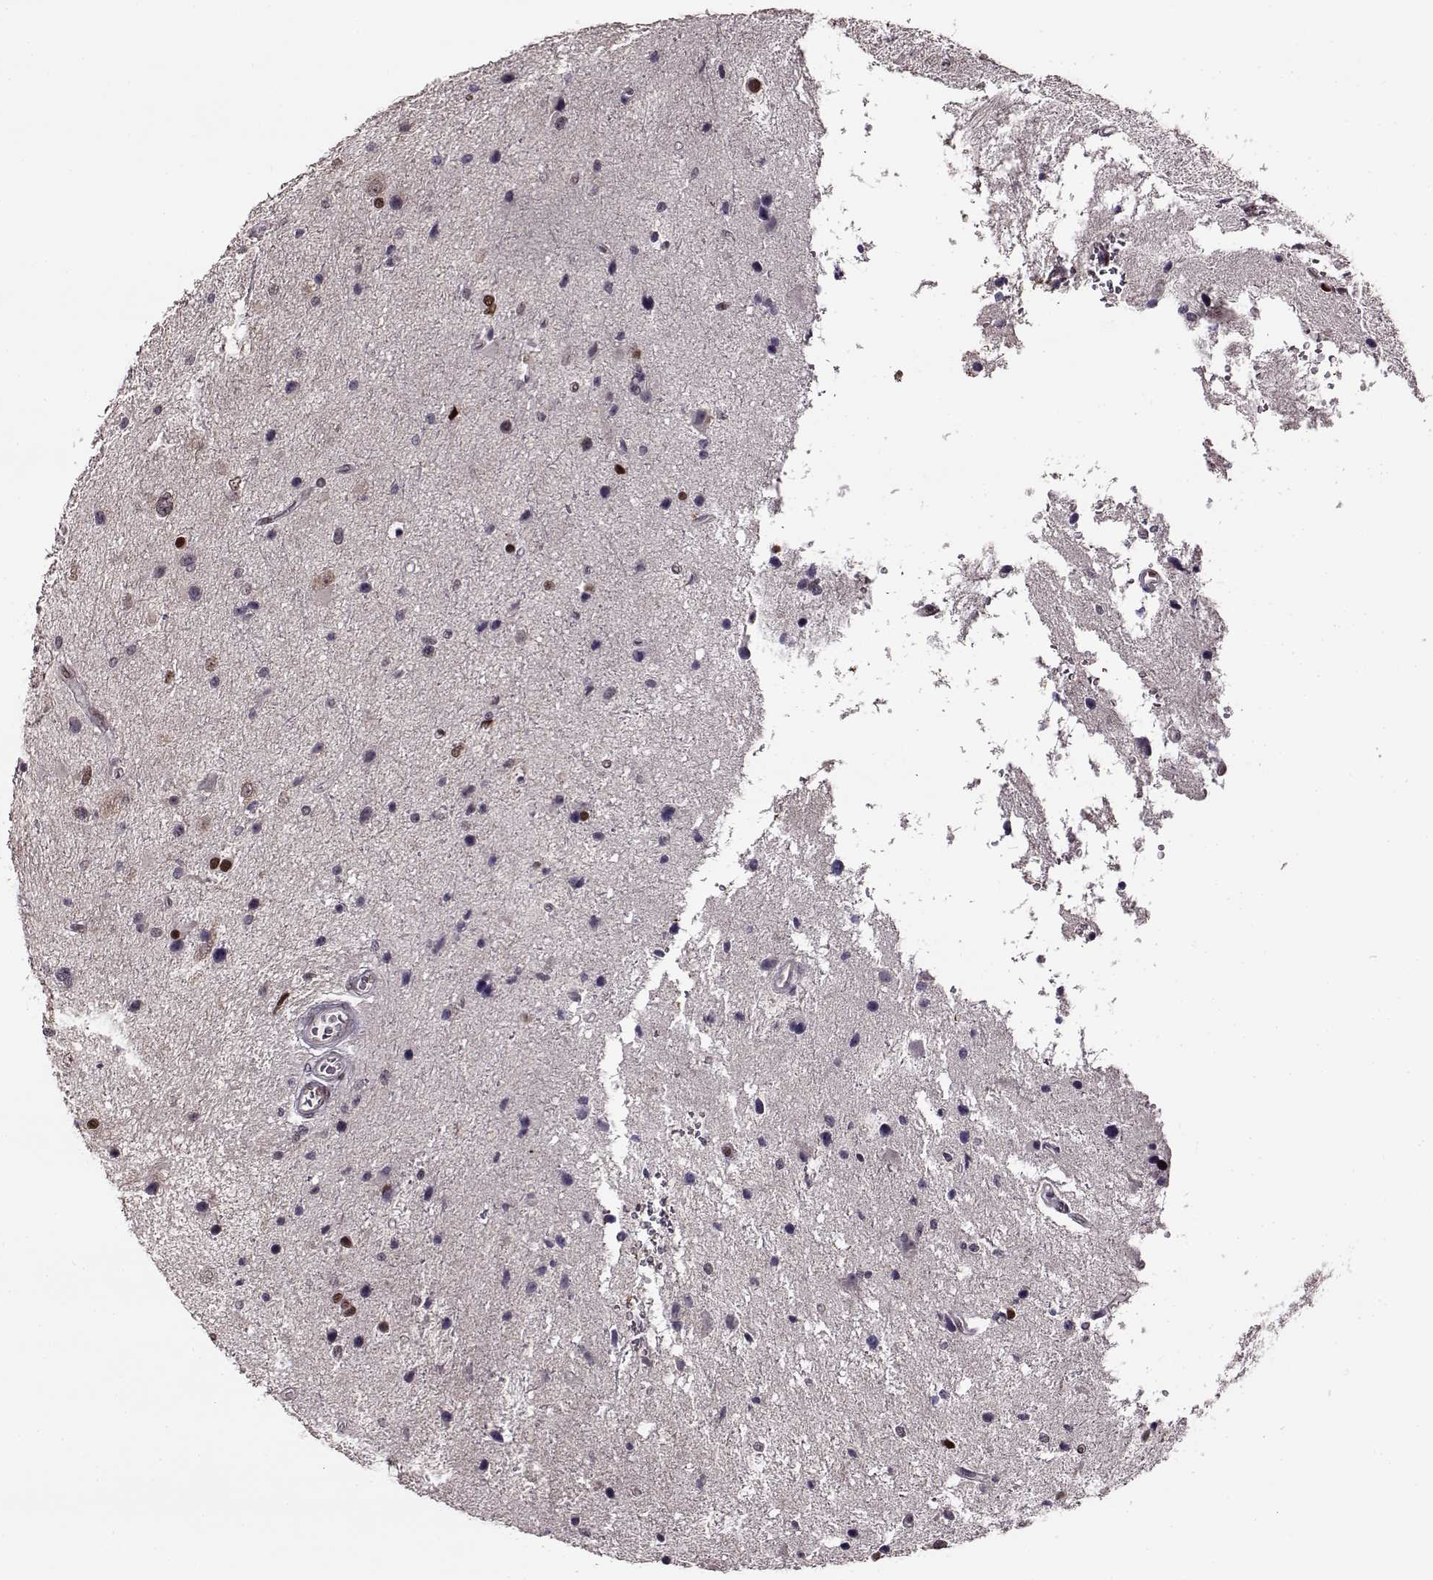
{"staining": {"intensity": "strong", "quantity": "<25%", "location": "nuclear"}, "tissue": "glioma", "cell_type": "Tumor cells", "image_type": "cancer", "snomed": [{"axis": "morphology", "description": "Glioma, malignant, Low grade"}, {"axis": "topography", "description": "Brain"}], "caption": "Human glioma stained with a brown dye demonstrates strong nuclear positive positivity in about <25% of tumor cells.", "gene": "FTO", "patient": {"sex": "female", "age": 32}}